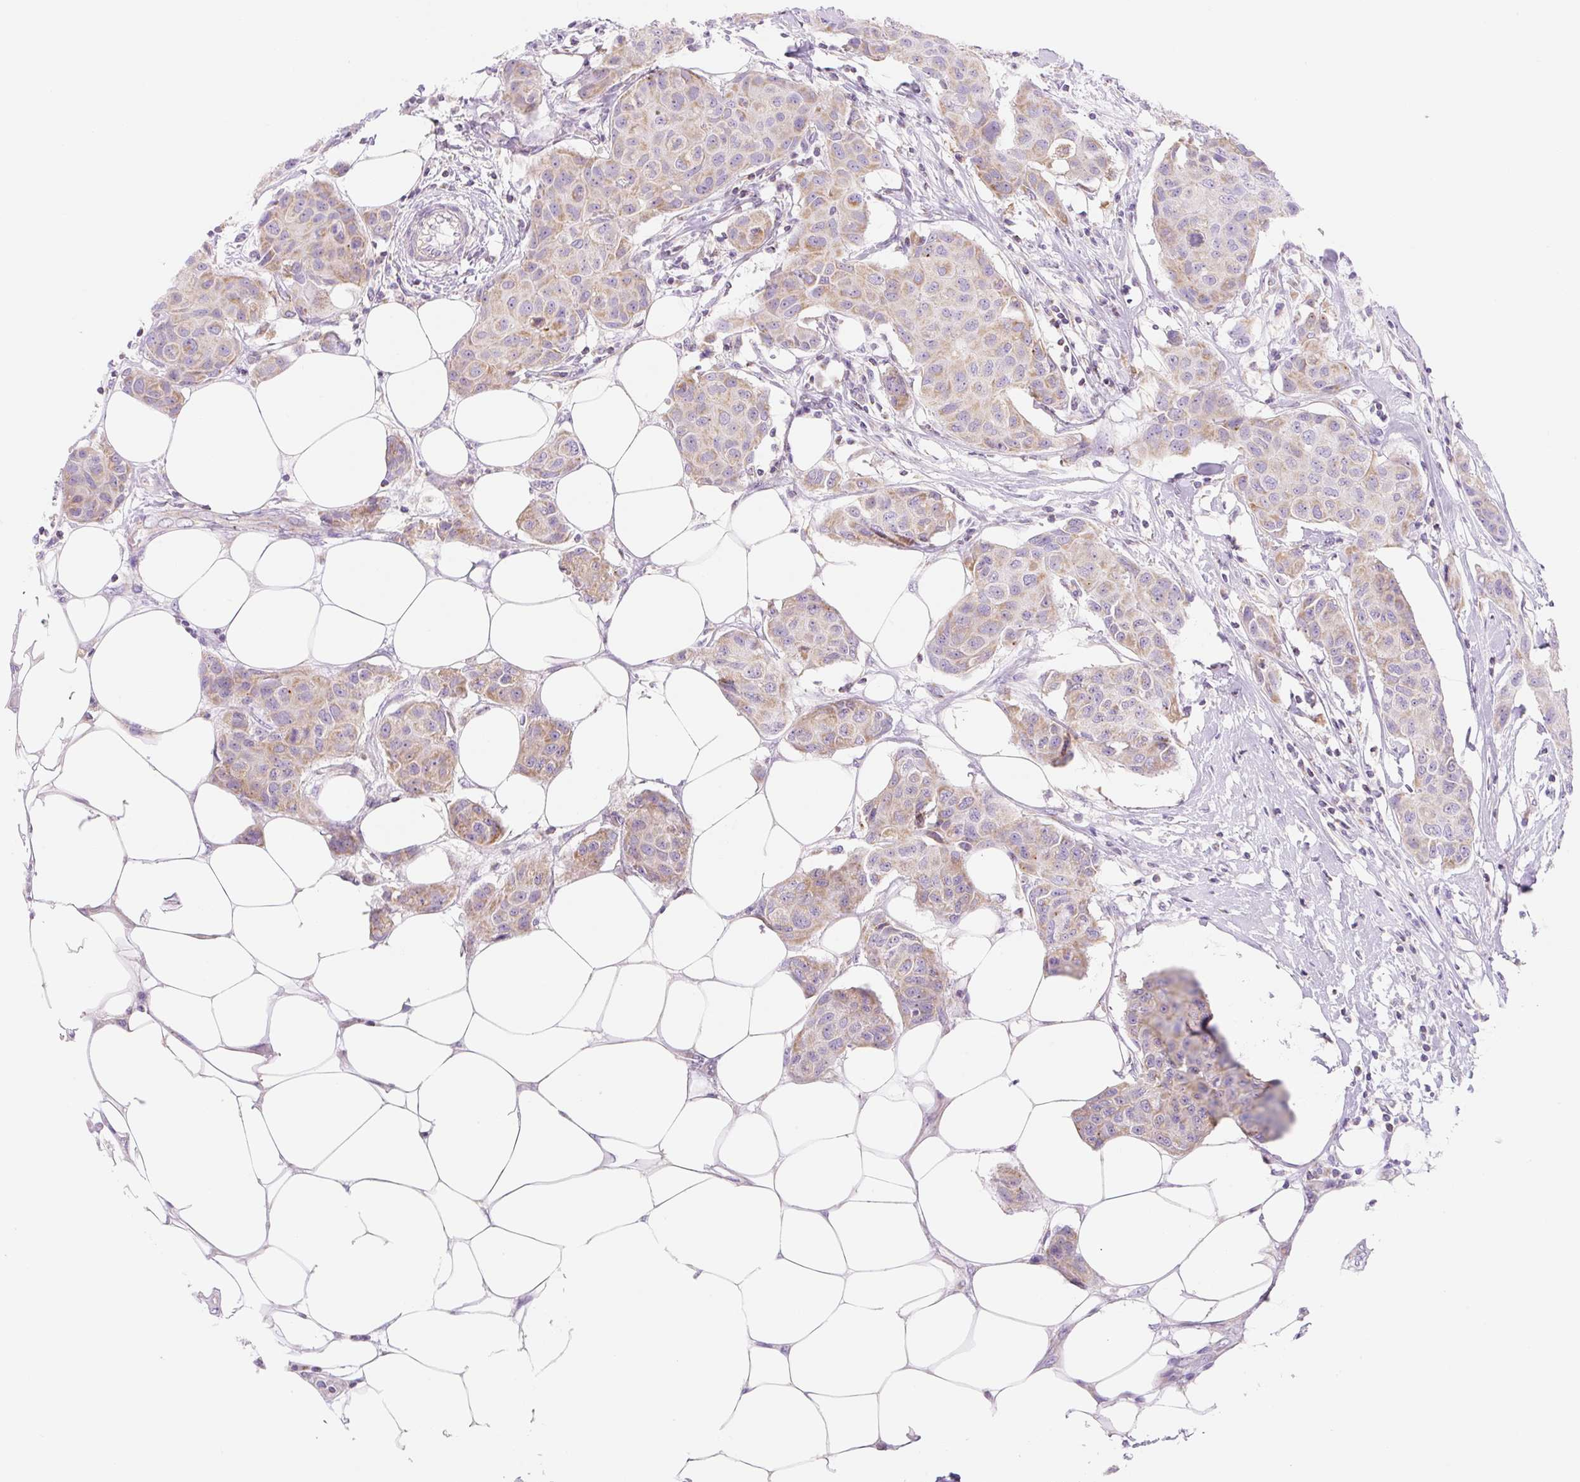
{"staining": {"intensity": "weak", "quantity": "25%-75%", "location": "cytoplasmic/membranous"}, "tissue": "breast cancer", "cell_type": "Tumor cells", "image_type": "cancer", "snomed": [{"axis": "morphology", "description": "Duct carcinoma"}, {"axis": "topography", "description": "Breast"}, {"axis": "topography", "description": "Lymph node"}], "caption": "Brown immunohistochemical staining in breast cancer shows weak cytoplasmic/membranous expression in approximately 25%-75% of tumor cells.", "gene": "FOCAD", "patient": {"sex": "female", "age": 80}}